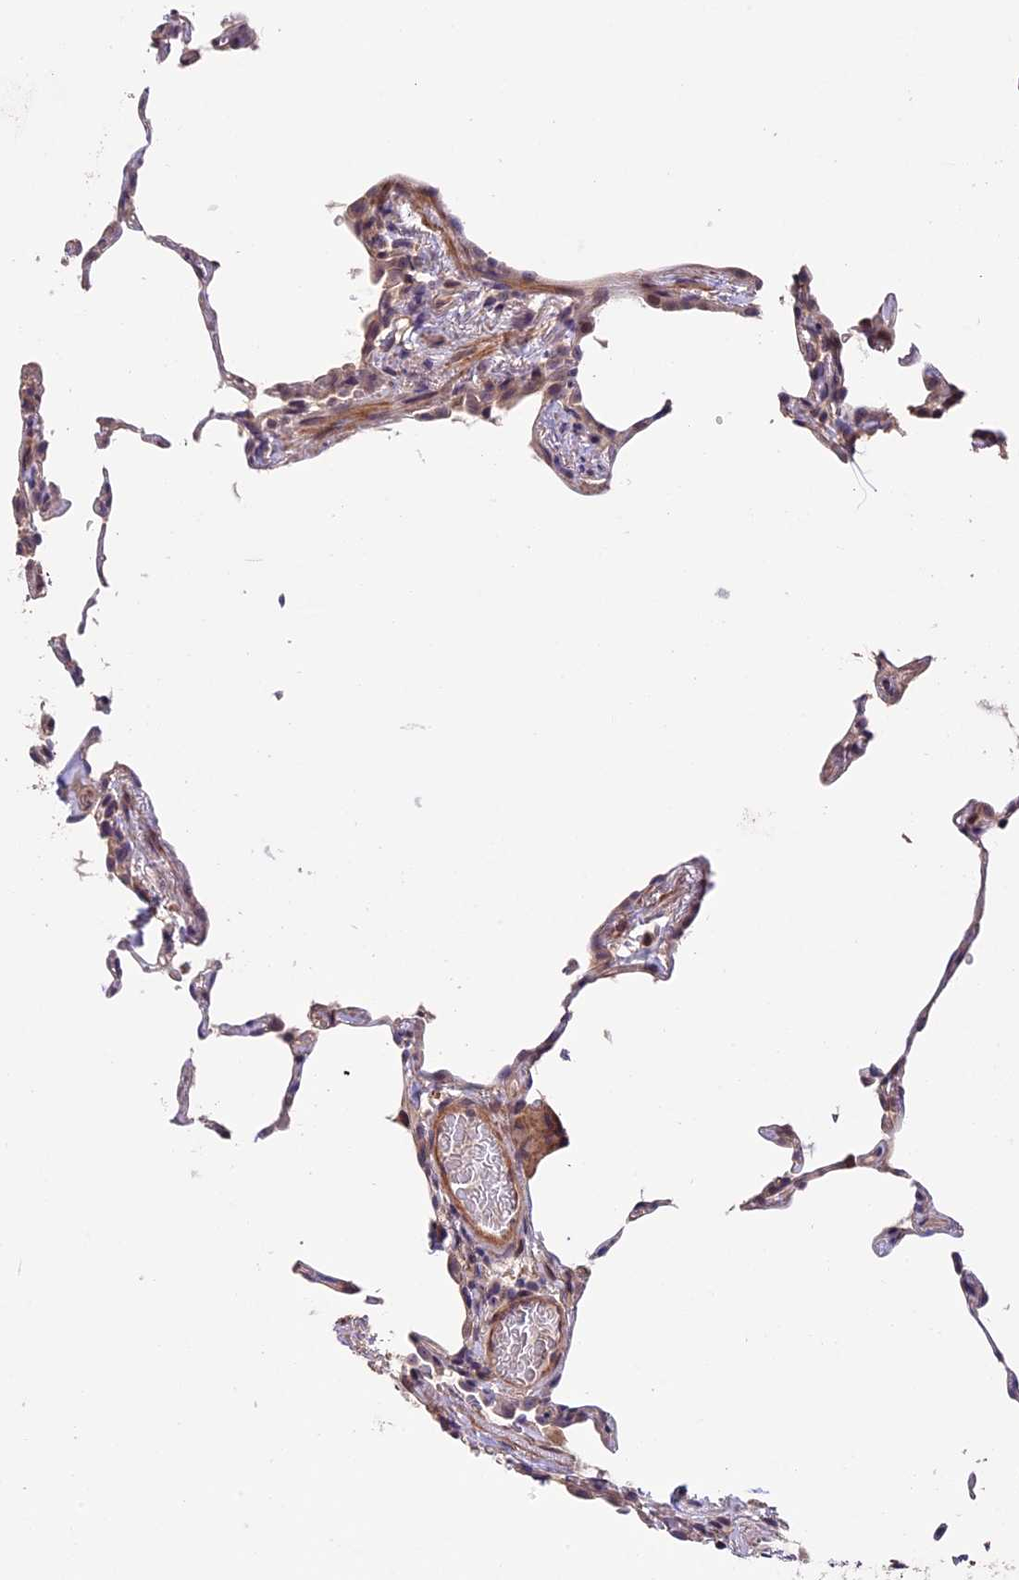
{"staining": {"intensity": "moderate", "quantity": "<25%", "location": "cytoplasmic/membranous"}, "tissue": "lung", "cell_type": "Alveolar cells", "image_type": "normal", "snomed": [{"axis": "morphology", "description": "Normal tissue, NOS"}, {"axis": "topography", "description": "Lung"}], "caption": "Protein analysis of unremarkable lung shows moderate cytoplasmic/membranous positivity in approximately <25% of alveolar cells. (brown staining indicates protein expression, while blue staining denotes nuclei).", "gene": "GNB5", "patient": {"sex": "female", "age": 57}}